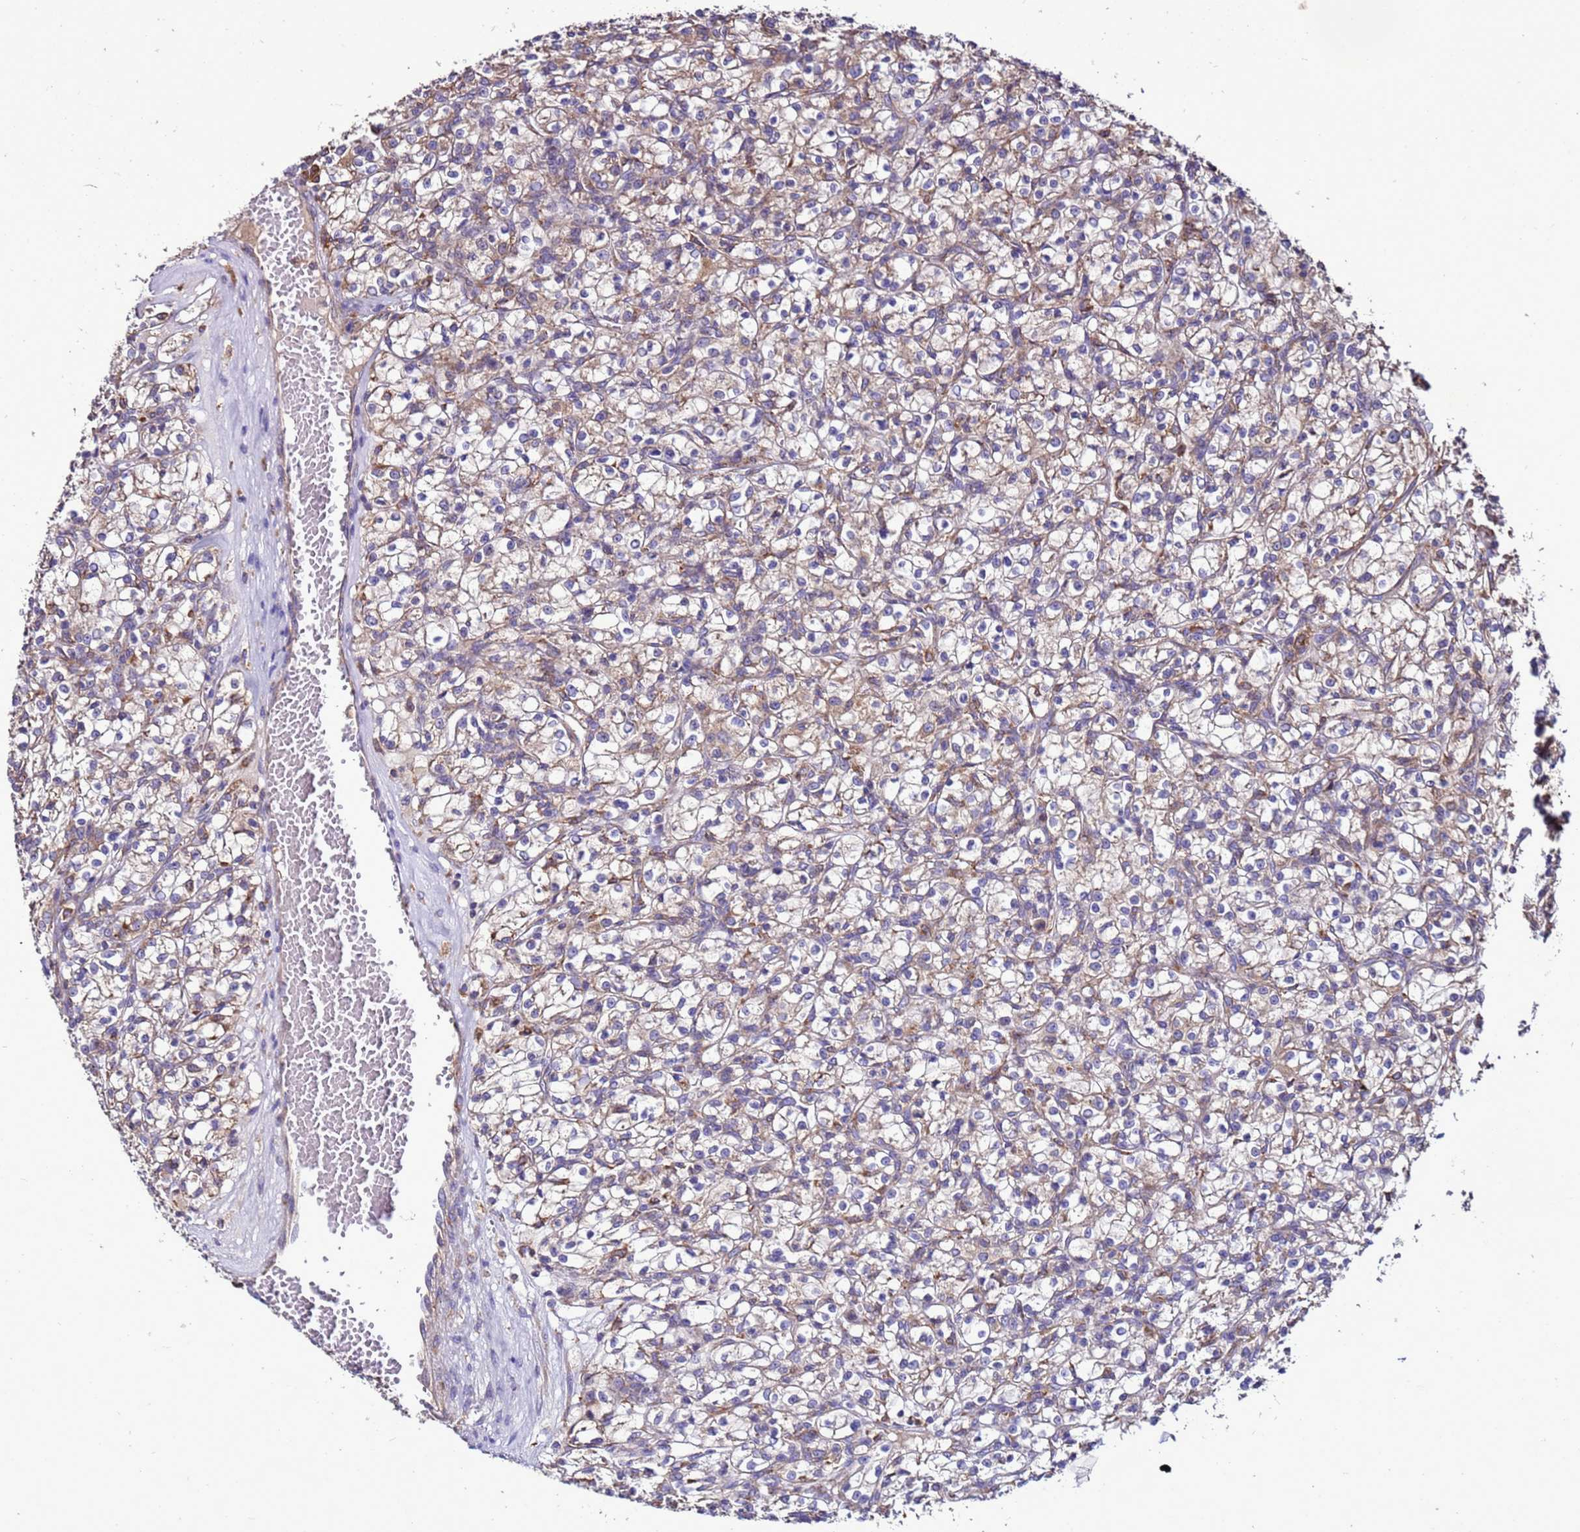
{"staining": {"intensity": "moderate", "quantity": "<25%", "location": "cytoplasmic/membranous"}, "tissue": "renal cancer", "cell_type": "Tumor cells", "image_type": "cancer", "snomed": [{"axis": "morphology", "description": "Adenocarcinoma, NOS"}, {"axis": "topography", "description": "Kidney"}], "caption": "Immunohistochemical staining of adenocarcinoma (renal) displays low levels of moderate cytoplasmic/membranous protein staining in about <25% of tumor cells.", "gene": "ANTKMT", "patient": {"sex": "female", "age": 59}}